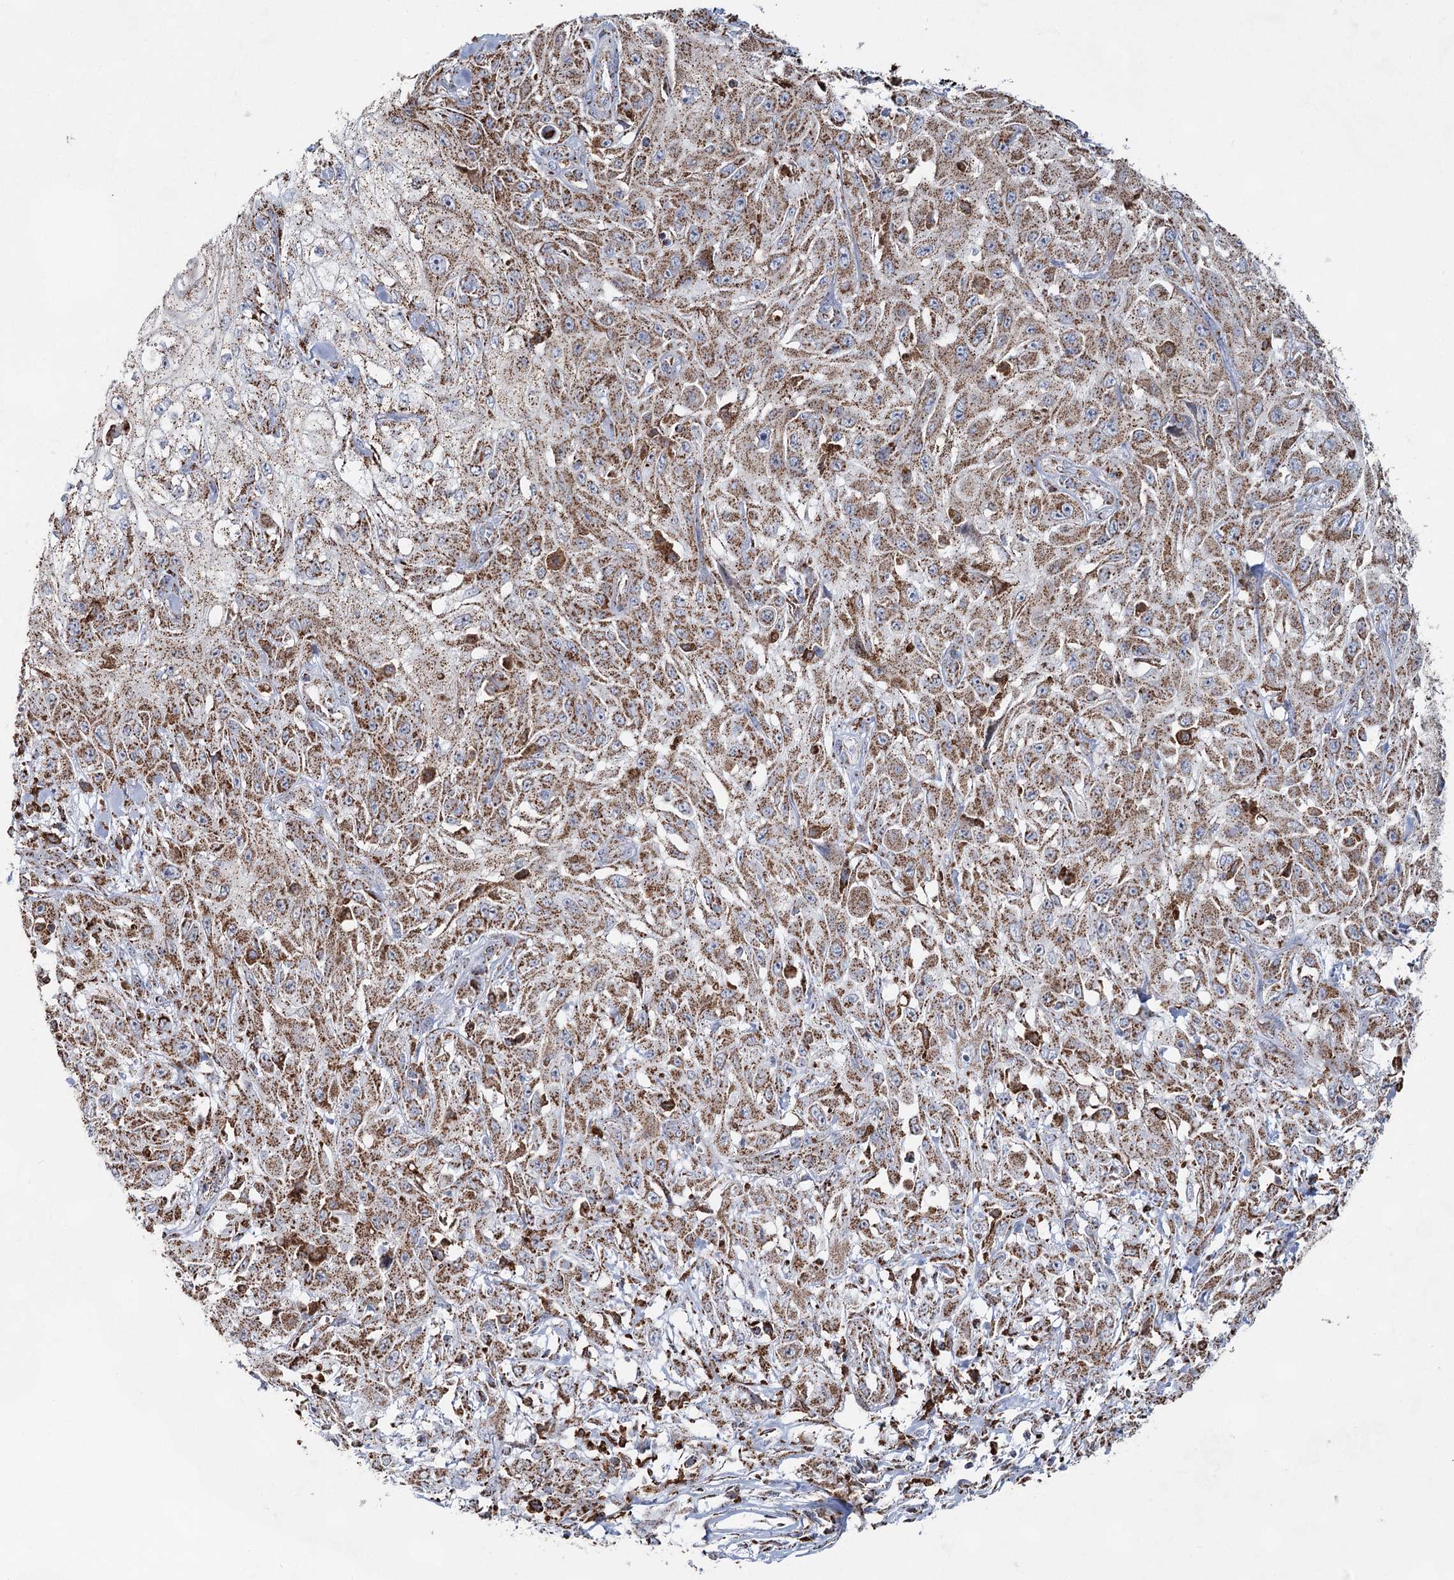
{"staining": {"intensity": "moderate", "quantity": ">75%", "location": "cytoplasmic/membranous"}, "tissue": "skin cancer", "cell_type": "Tumor cells", "image_type": "cancer", "snomed": [{"axis": "morphology", "description": "Squamous cell carcinoma, NOS"}, {"axis": "morphology", "description": "Squamous cell carcinoma, metastatic, NOS"}, {"axis": "topography", "description": "Skin"}, {"axis": "topography", "description": "Lymph node"}], "caption": "Skin cancer tissue demonstrates moderate cytoplasmic/membranous positivity in approximately >75% of tumor cells, visualized by immunohistochemistry.", "gene": "CWF19L1", "patient": {"sex": "male", "age": 75}}